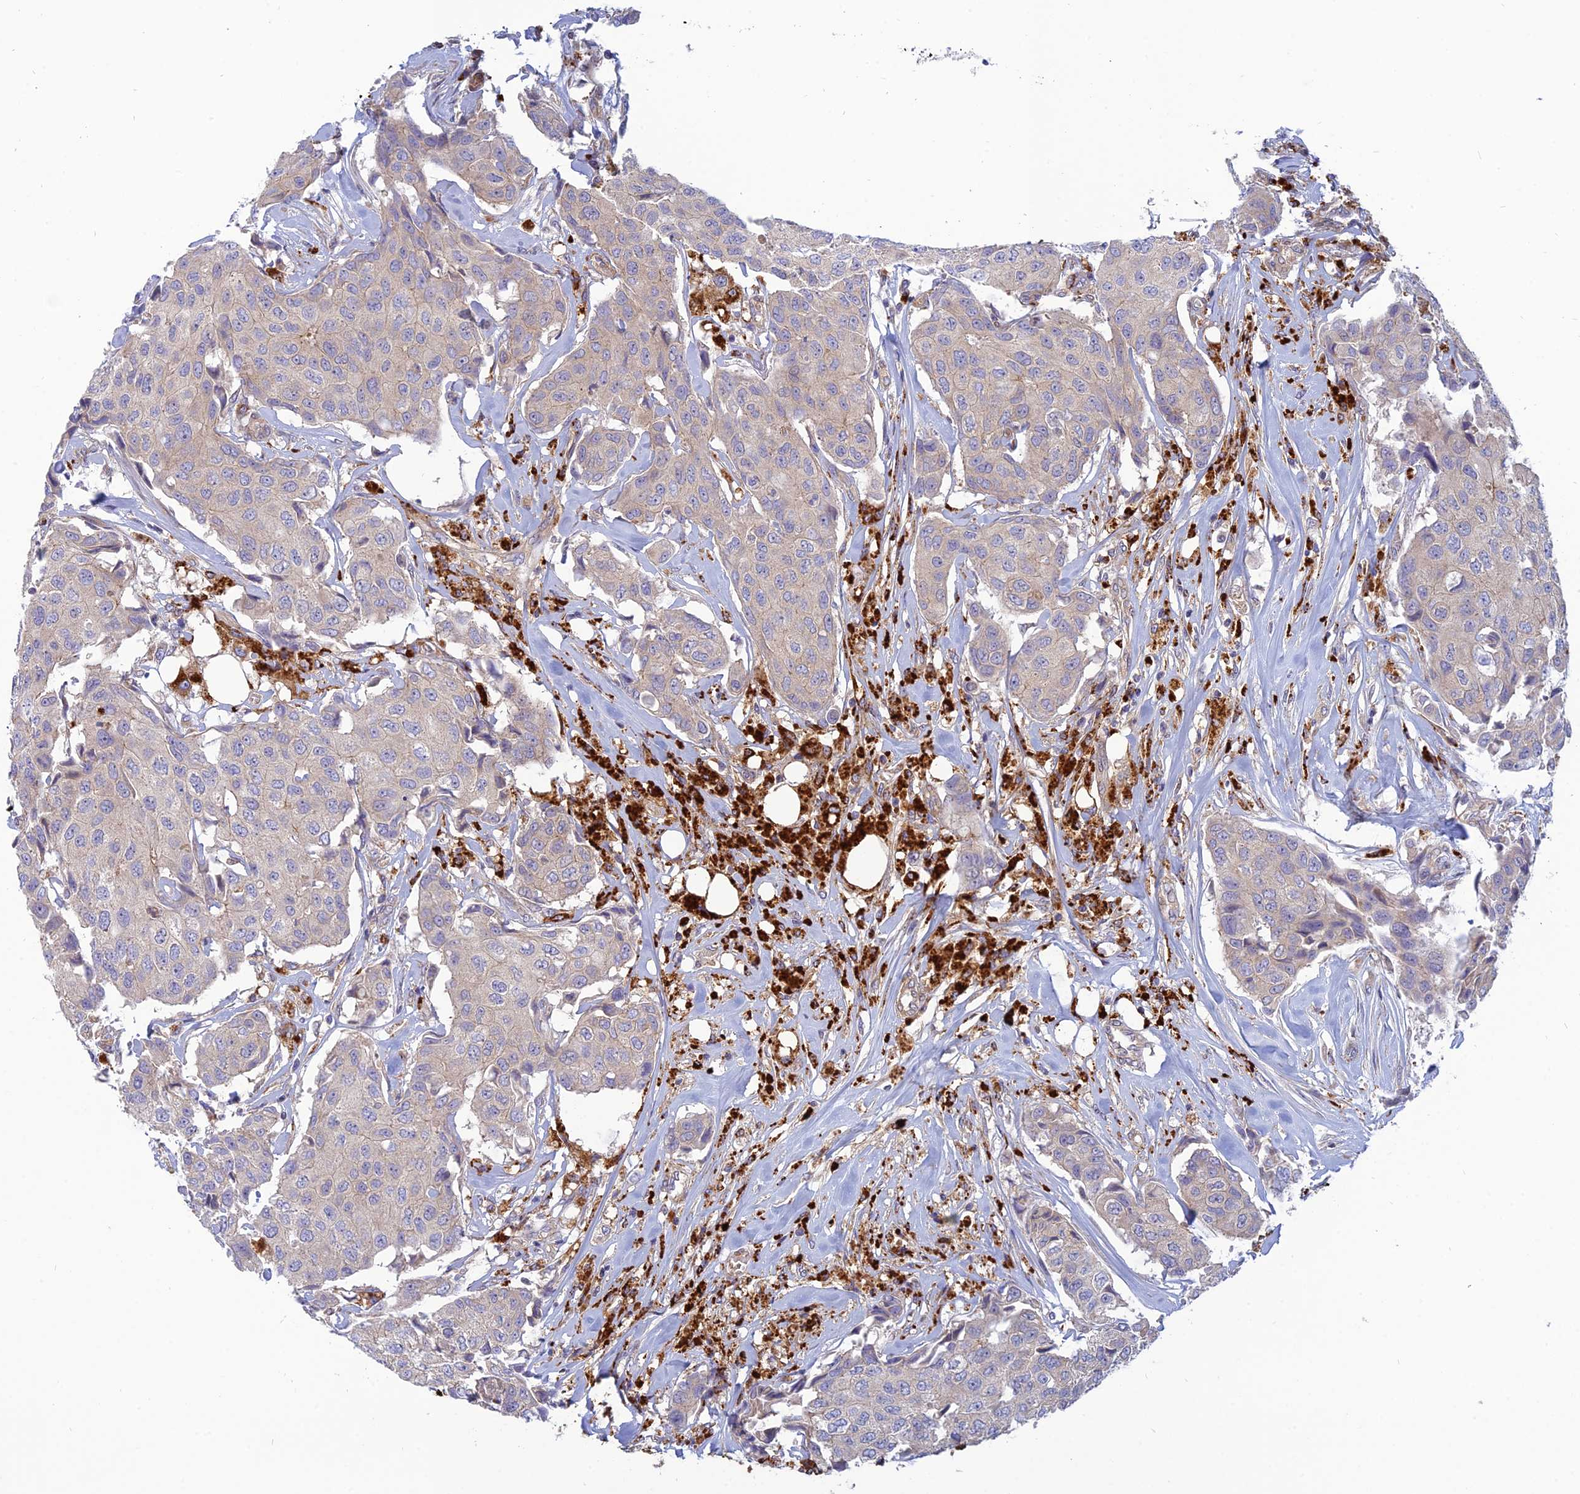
{"staining": {"intensity": "negative", "quantity": "none", "location": "none"}, "tissue": "breast cancer", "cell_type": "Tumor cells", "image_type": "cancer", "snomed": [{"axis": "morphology", "description": "Duct carcinoma"}, {"axis": "topography", "description": "Breast"}], "caption": "This image is of breast cancer stained with immunohistochemistry (IHC) to label a protein in brown with the nuclei are counter-stained blue. There is no expression in tumor cells.", "gene": "PHKA2", "patient": {"sex": "female", "age": 80}}